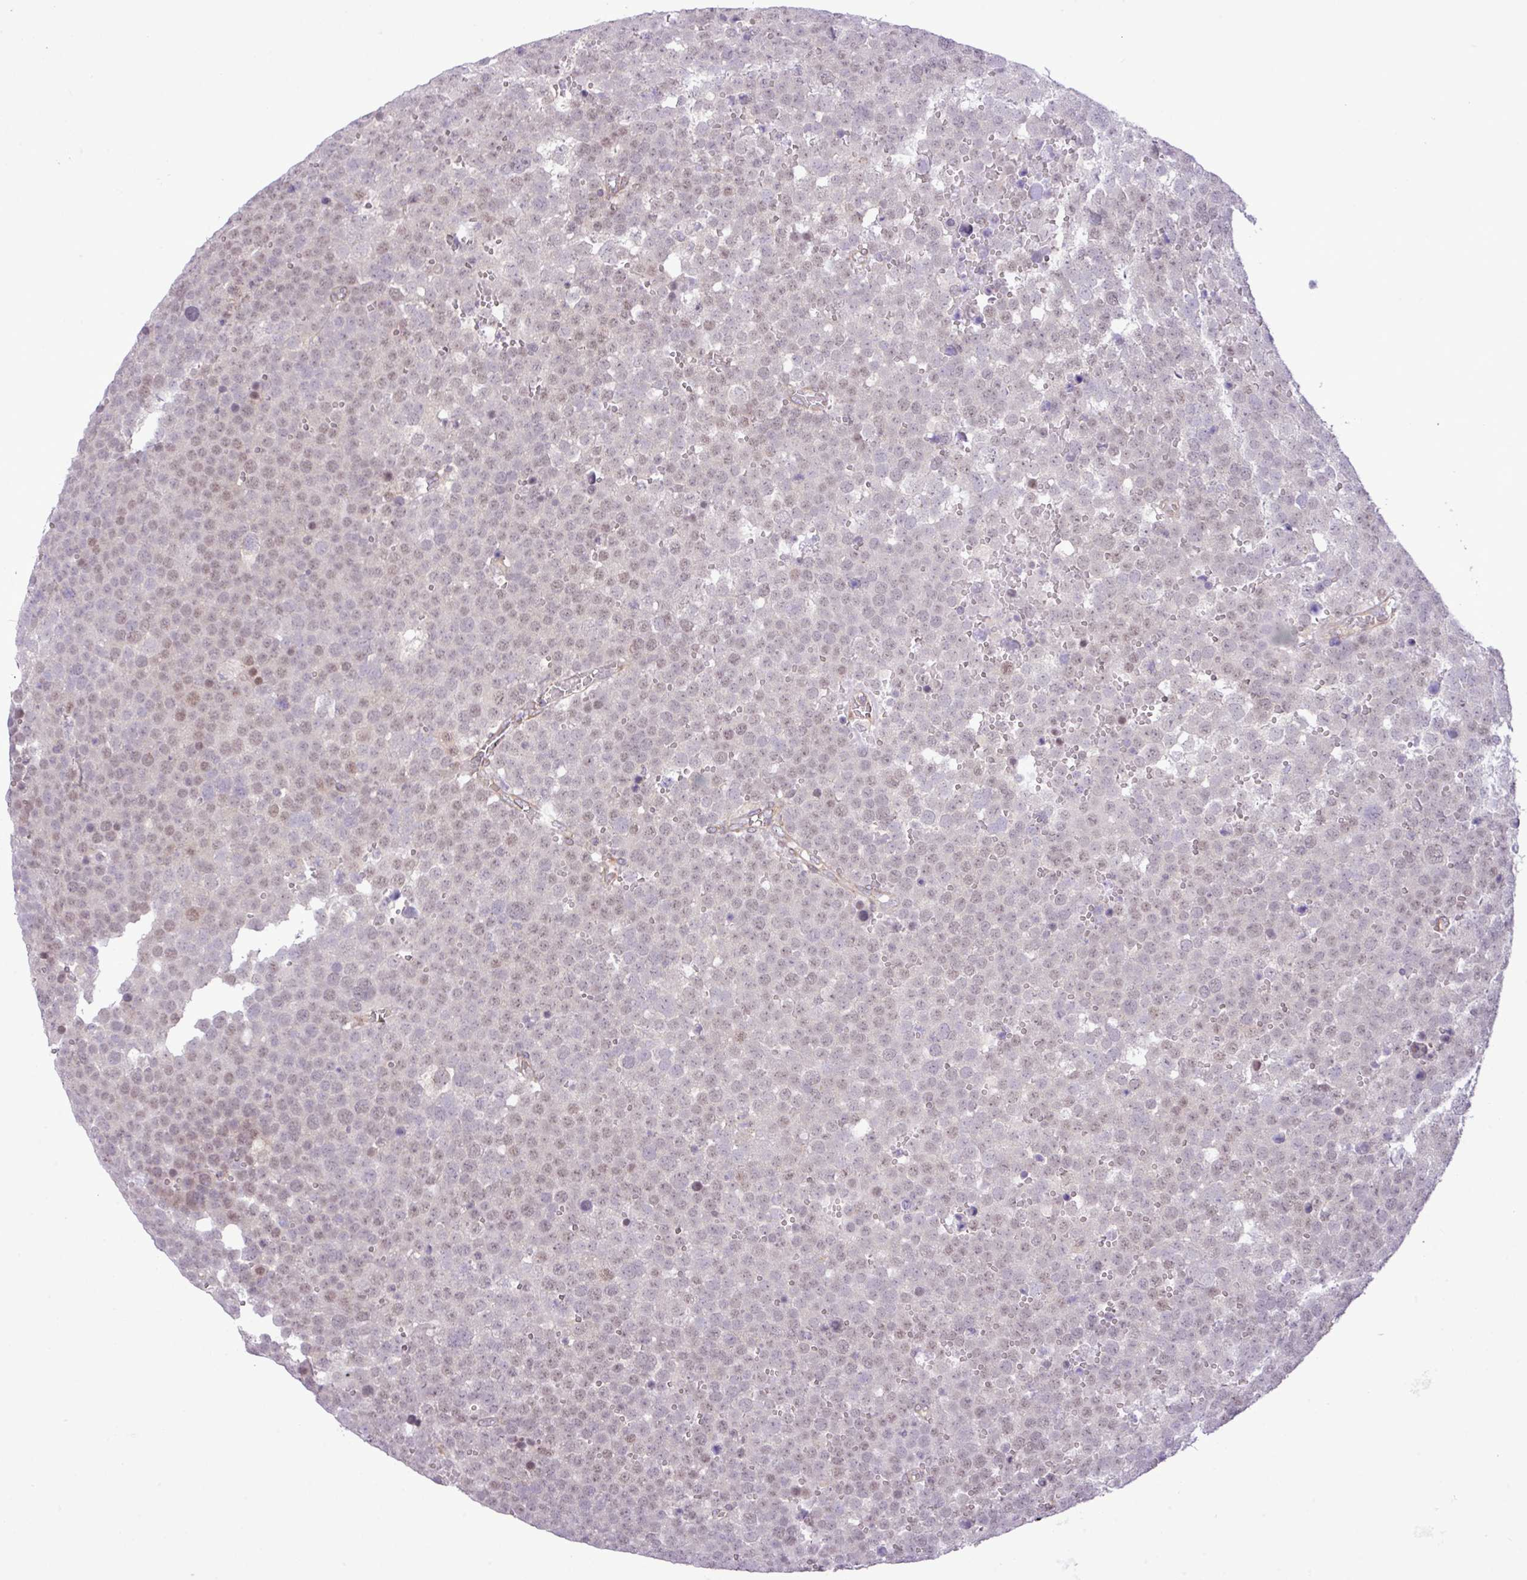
{"staining": {"intensity": "weak", "quantity": "25%-75%", "location": "nuclear"}, "tissue": "testis cancer", "cell_type": "Tumor cells", "image_type": "cancer", "snomed": [{"axis": "morphology", "description": "Seminoma, NOS"}, {"axis": "topography", "description": "Testis"}], "caption": "A histopathology image of human testis seminoma stained for a protein demonstrates weak nuclear brown staining in tumor cells.", "gene": "FAM222B", "patient": {"sex": "male", "age": 71}}